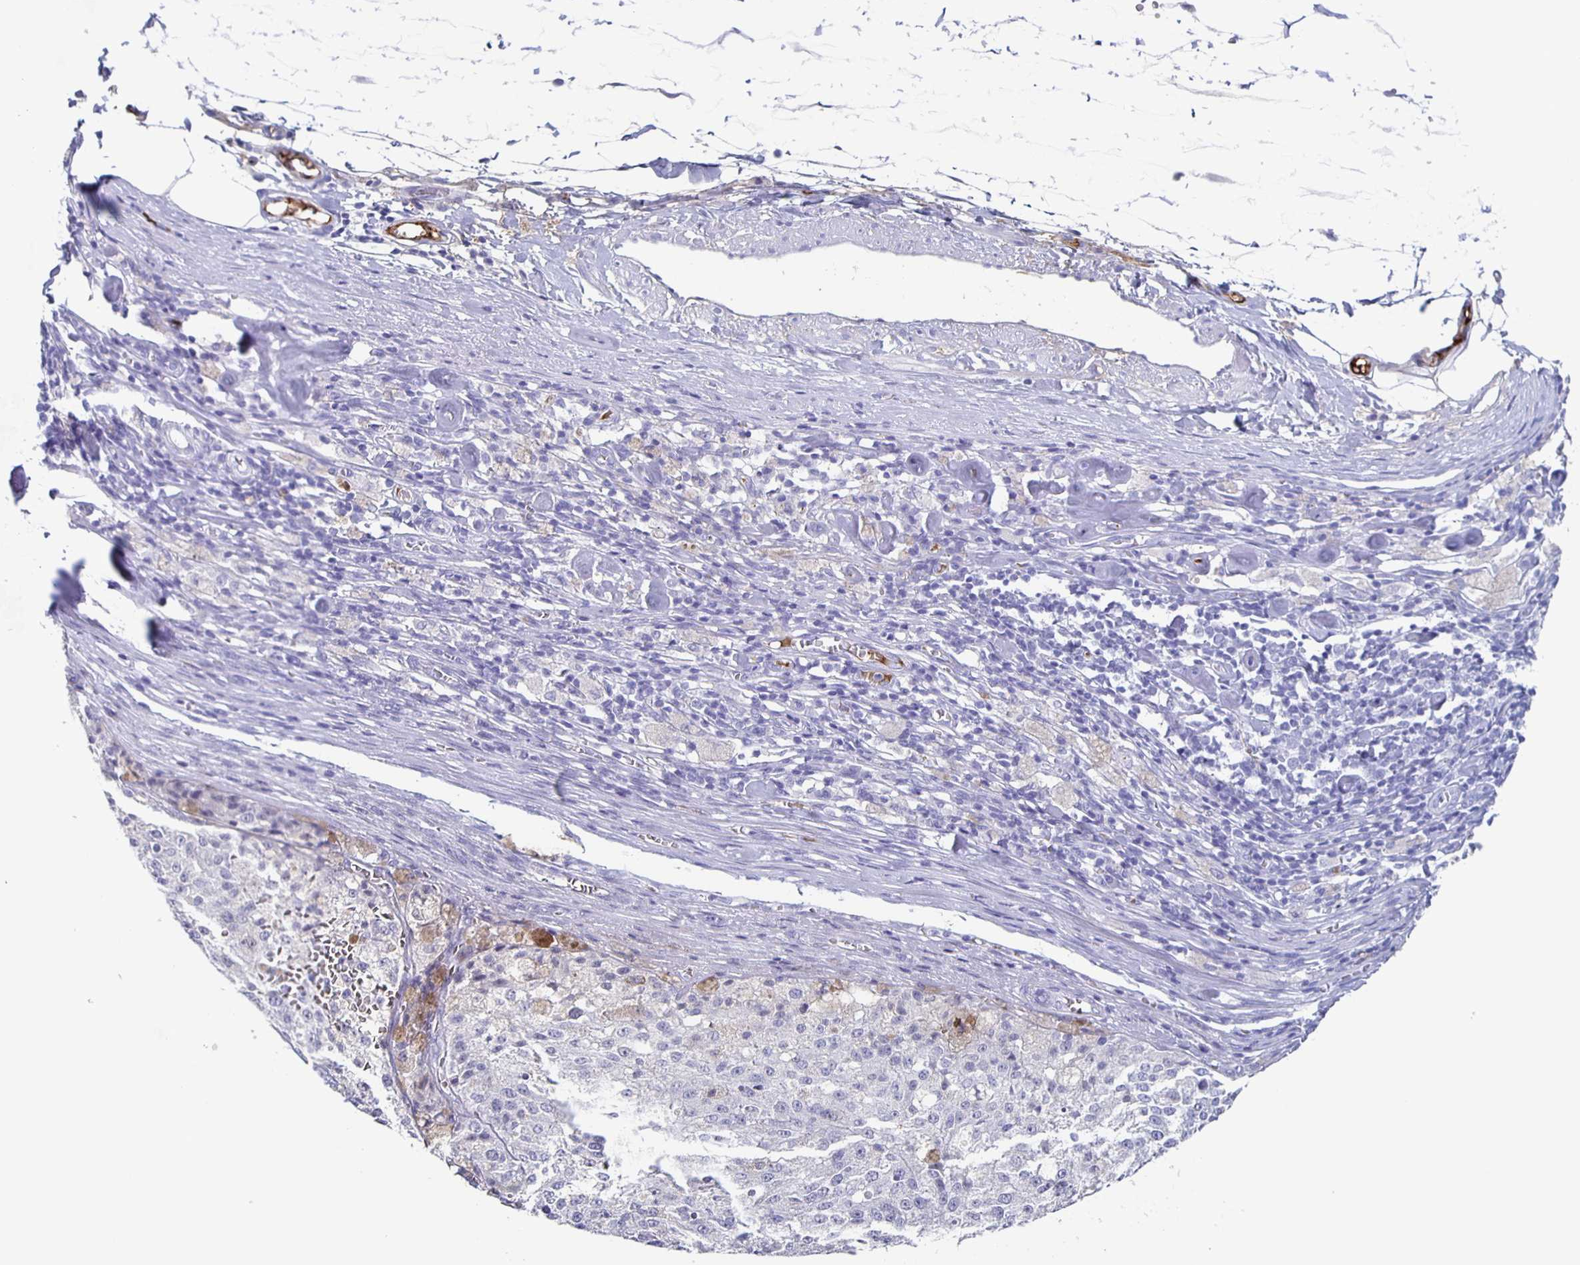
{"staining": {"intensity": "negative", "quantity": "none", "location": "none"}, "tissue": "melanoma", "cell_type": "Tumor cells", "image_type": "cancer", "snomed": [{"axis": "morphology", "description": "Malignant melanoma, Metastatic site"}, {"axis": "topography", "description": "Lymph node"}], "caption": "This is an immunohistochemistry (IHC) micrograph of human malignant melanoma (metastatic site). There is no expression in tumor cells.", "gene": "FGA", "patient": {"sex": "female", "age": 64}}